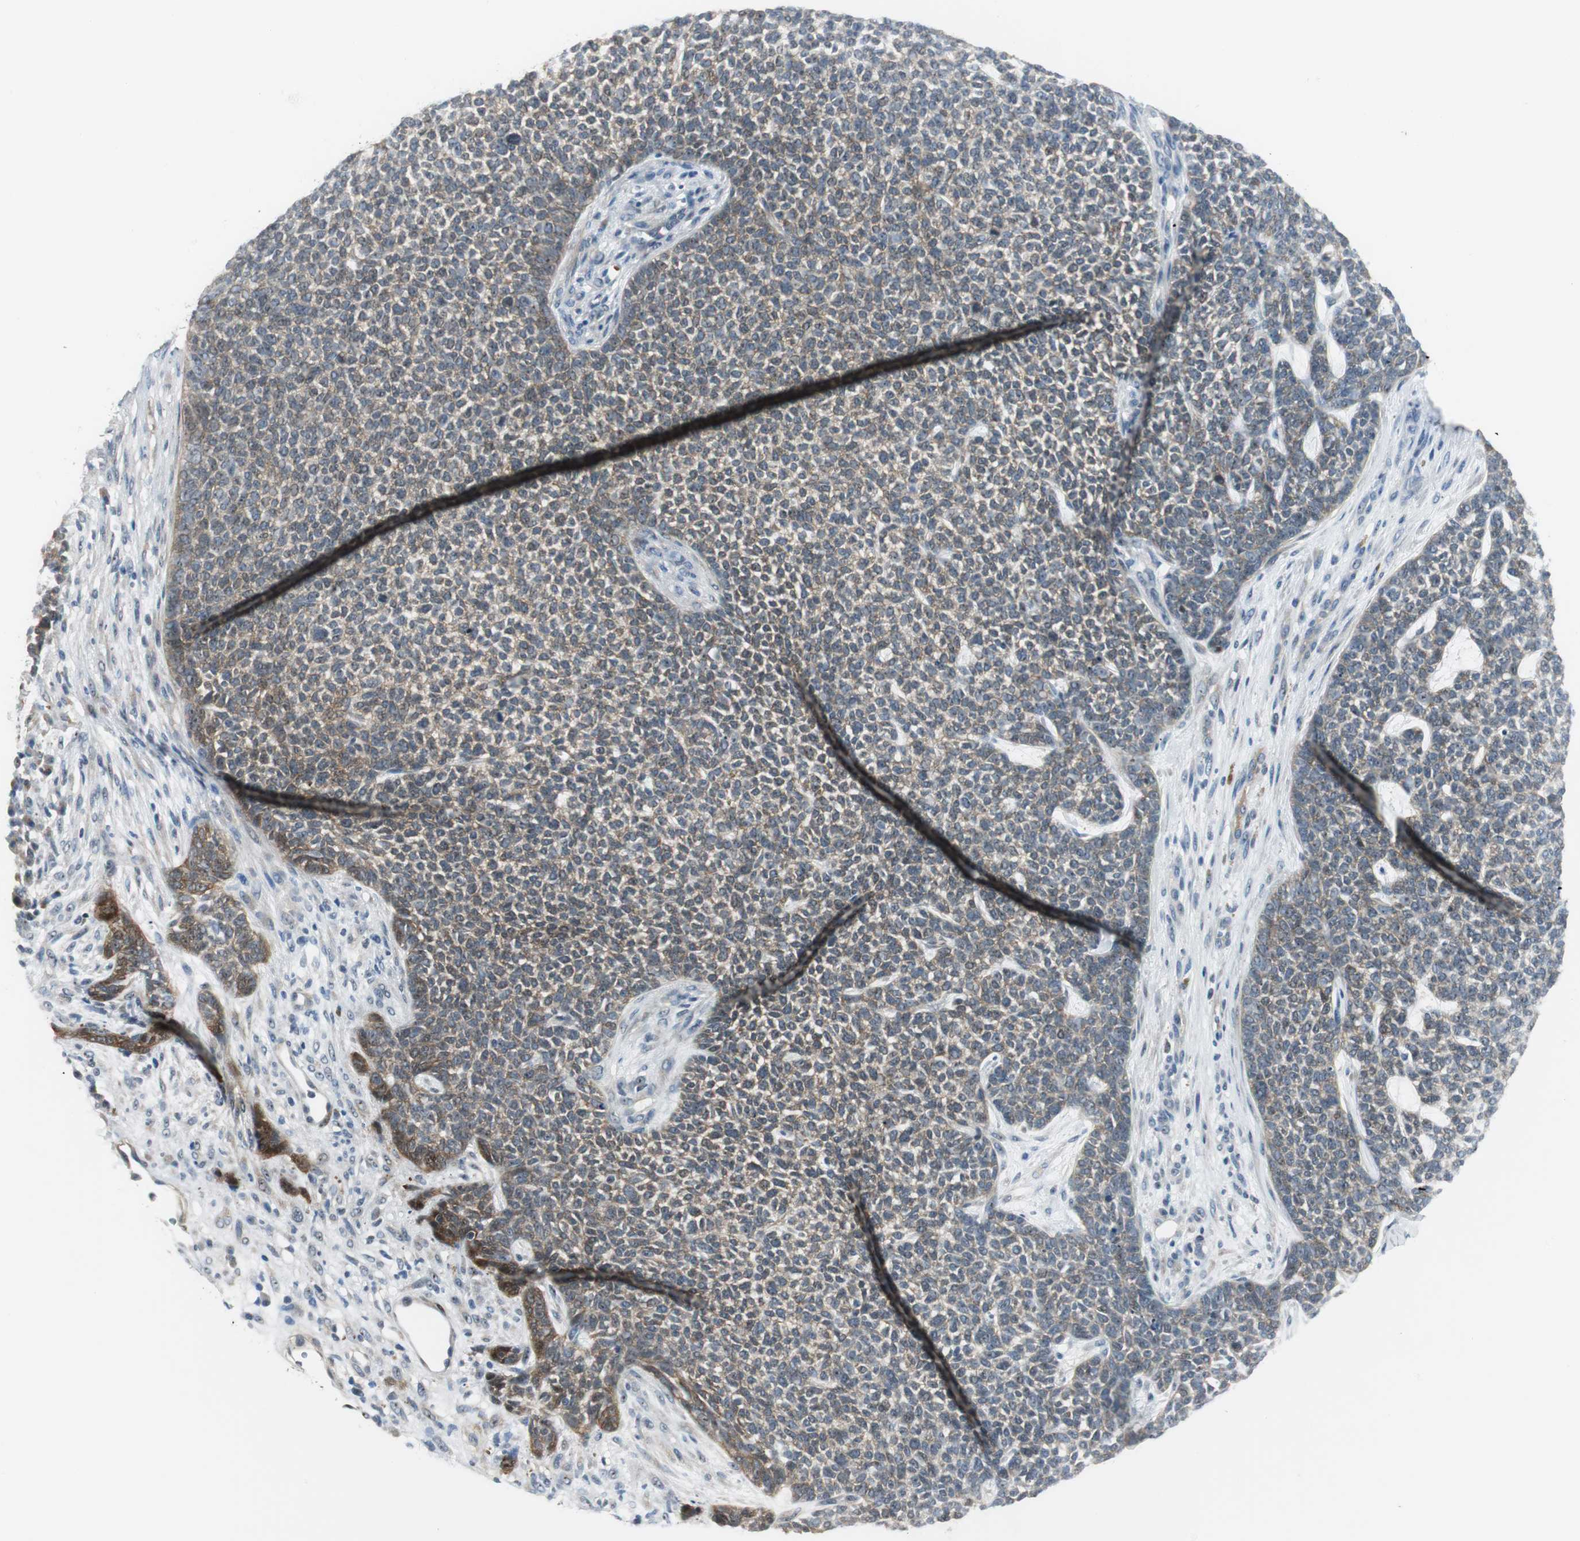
{"staining": {"intensity": "moderate", "quantity": "<25%", "location": "cytoplasmic/membranous,nuclear"}, "tissue": "skin cancer", "cell_type": "Tumor cells", "image_type": "cancer", "snomed": [{"axis": "morphology", "description": "Basal cell carcinoma"}, {"axis": "topography", "description": "Skin"}], "caption": "About <25% of tumor cells in basal cell carcinoma (skin) display moderate cytoplasmic/membranous and nuclear protein positivity as visualized by brown immunohistochemical staining.", "gene": "FHL2", "patient": {"sex": "female", "age": 84}}